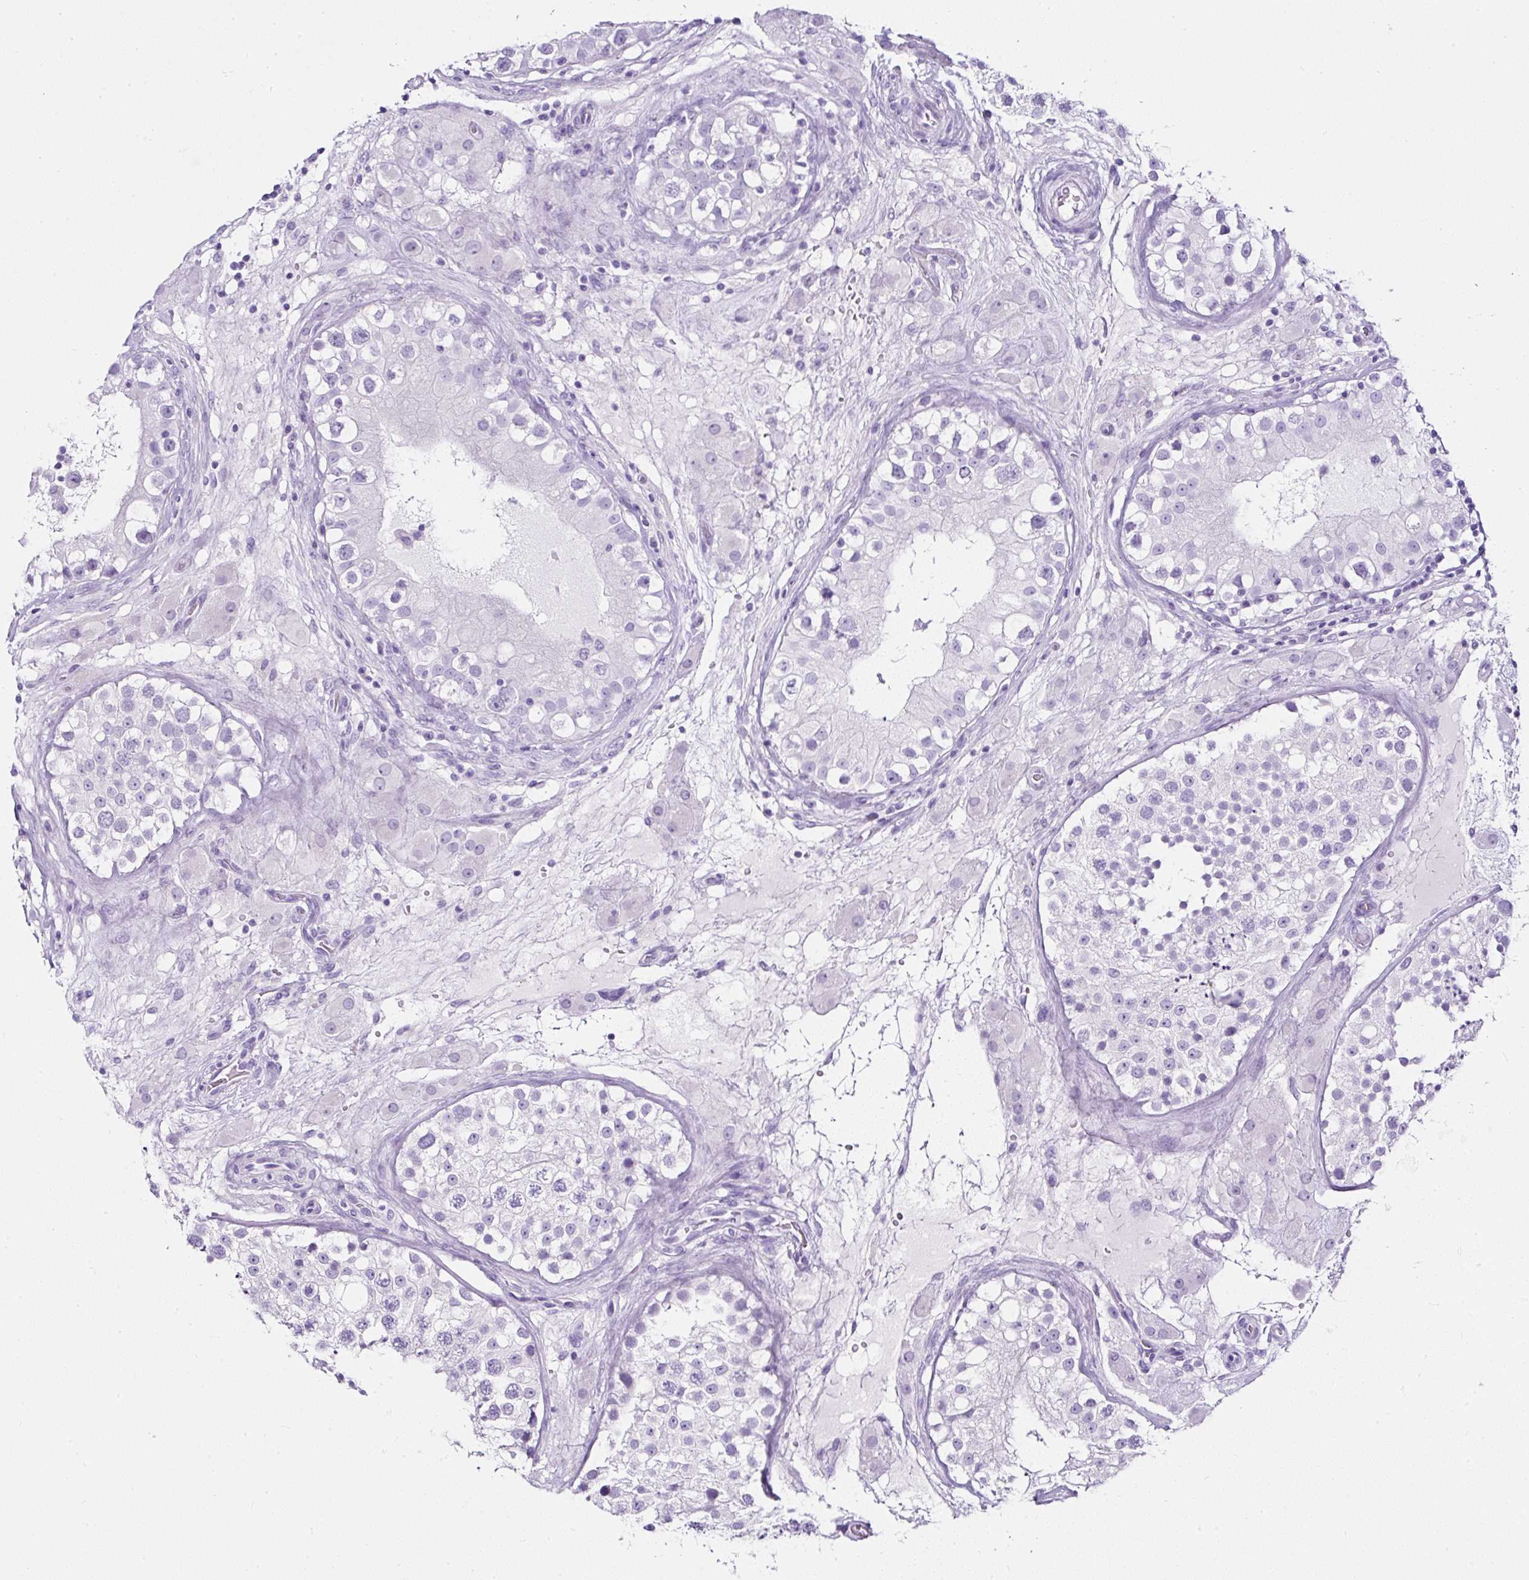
{"staining": {"intensity": "negative", "quantity": "none", "location": "none"}, "tissue": "testis", "cell_type": "Cells in seminiferous ducts", "image_type": "normal", "snomed": [{"axis": "morphology", "description": "Normal tissue, NOS"}, {"axis": "topography", "description": "Testis"}], "caption": "DAB immunohistochemical staining of benign human testis shows no significant staining in cells in seminiferous ducts.", "gene": "SERPINB3", "patient": {"sex": "male", "age": 26}}